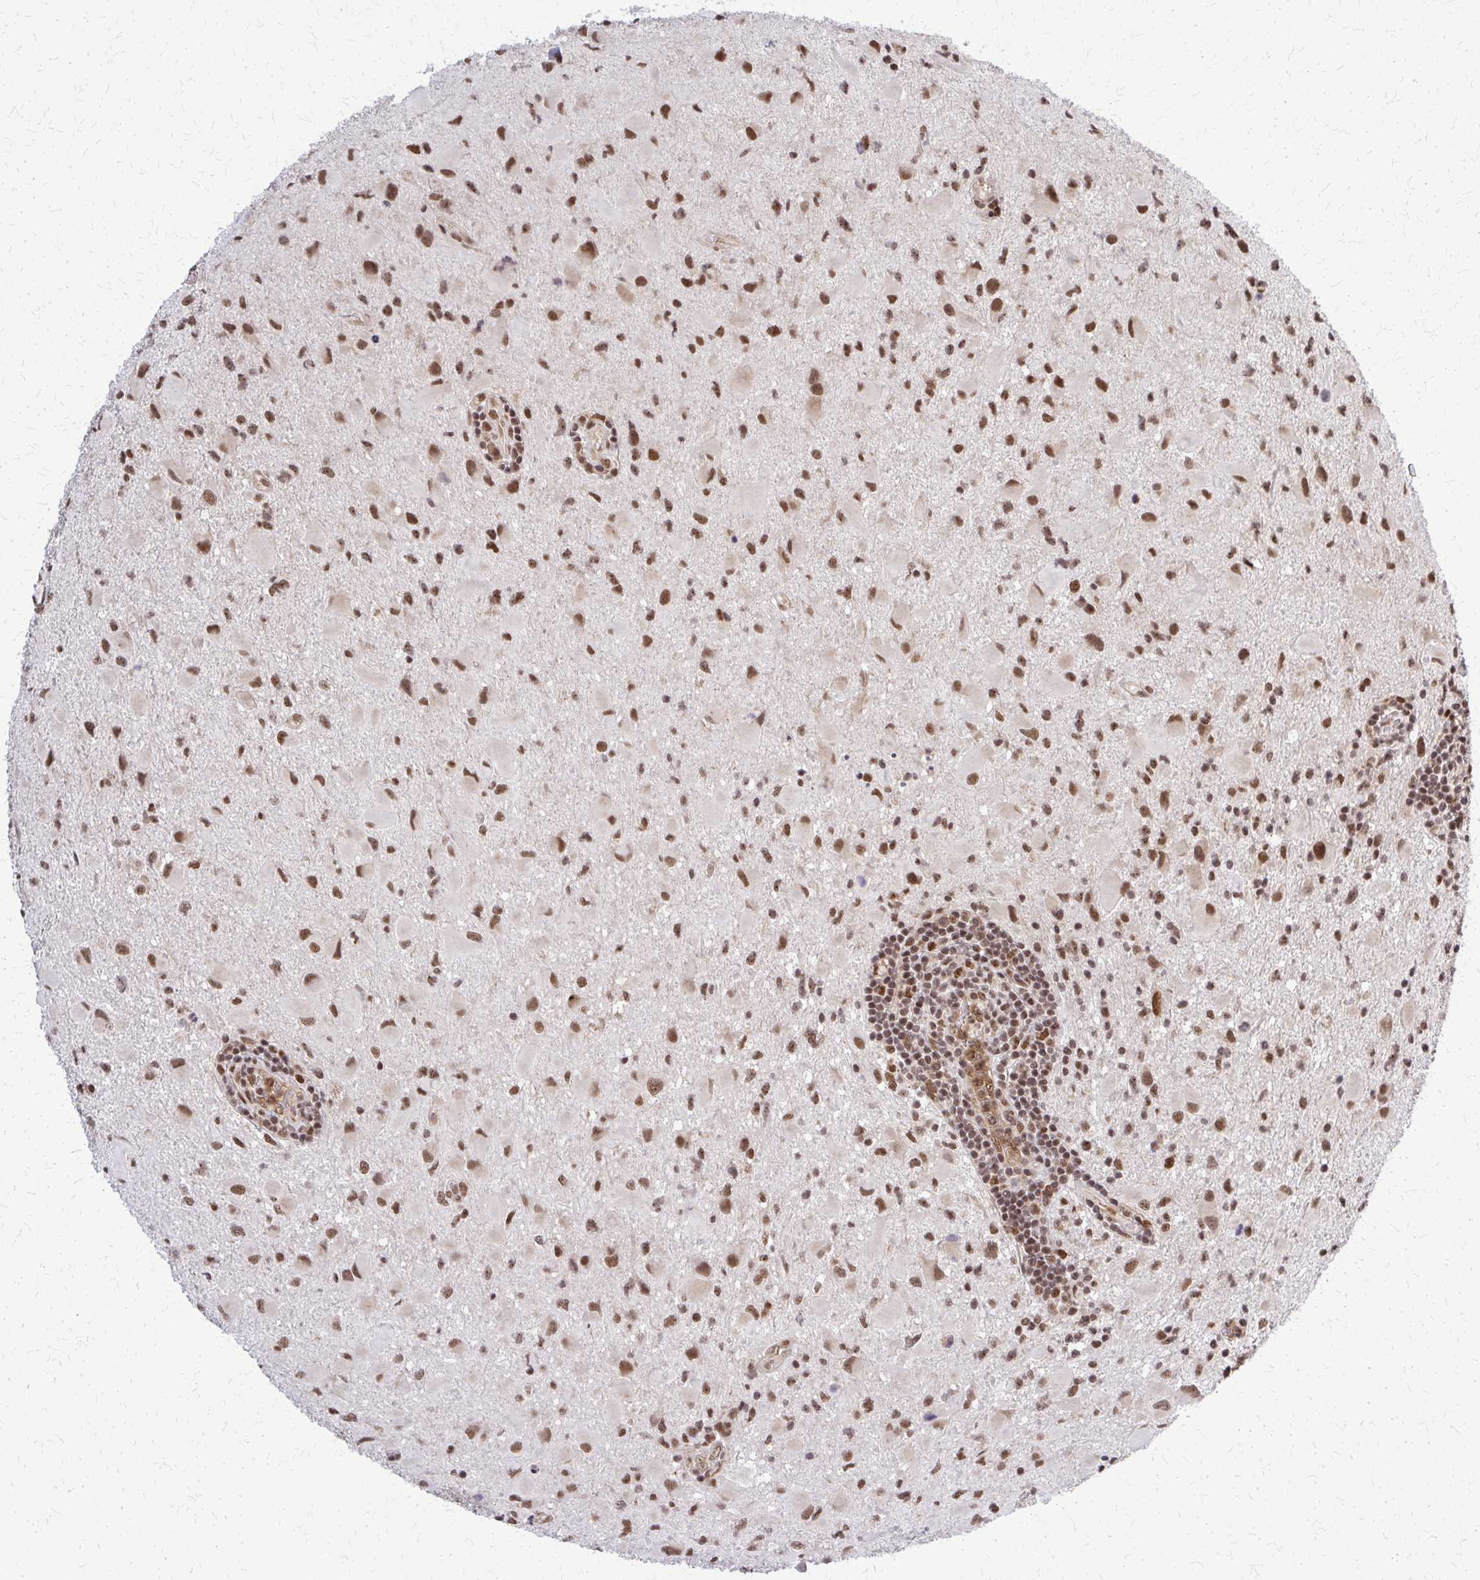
{"staining": {"intensity": "moderate", "quantity": ">75%", "location": "nuclear"}, "tissue": "glioma", "cell_type": "Tumor cells", "image_type": "cancer", "snomed": [{"axis": "morphology", "description": "Glioma, malignant, Low grade"}, {"axis": "topography", "description": "Brain"}], "caption": "IHC micrograph of neoplastic tissue: human glioma stained using IHC reveals medium levels of moderate protein expression localized specifically in the nuclear of tumor cells, appearing as a nuclear brown color.", "gene": "HDAC3", "patient": {"sex": "female", "age": 32}}